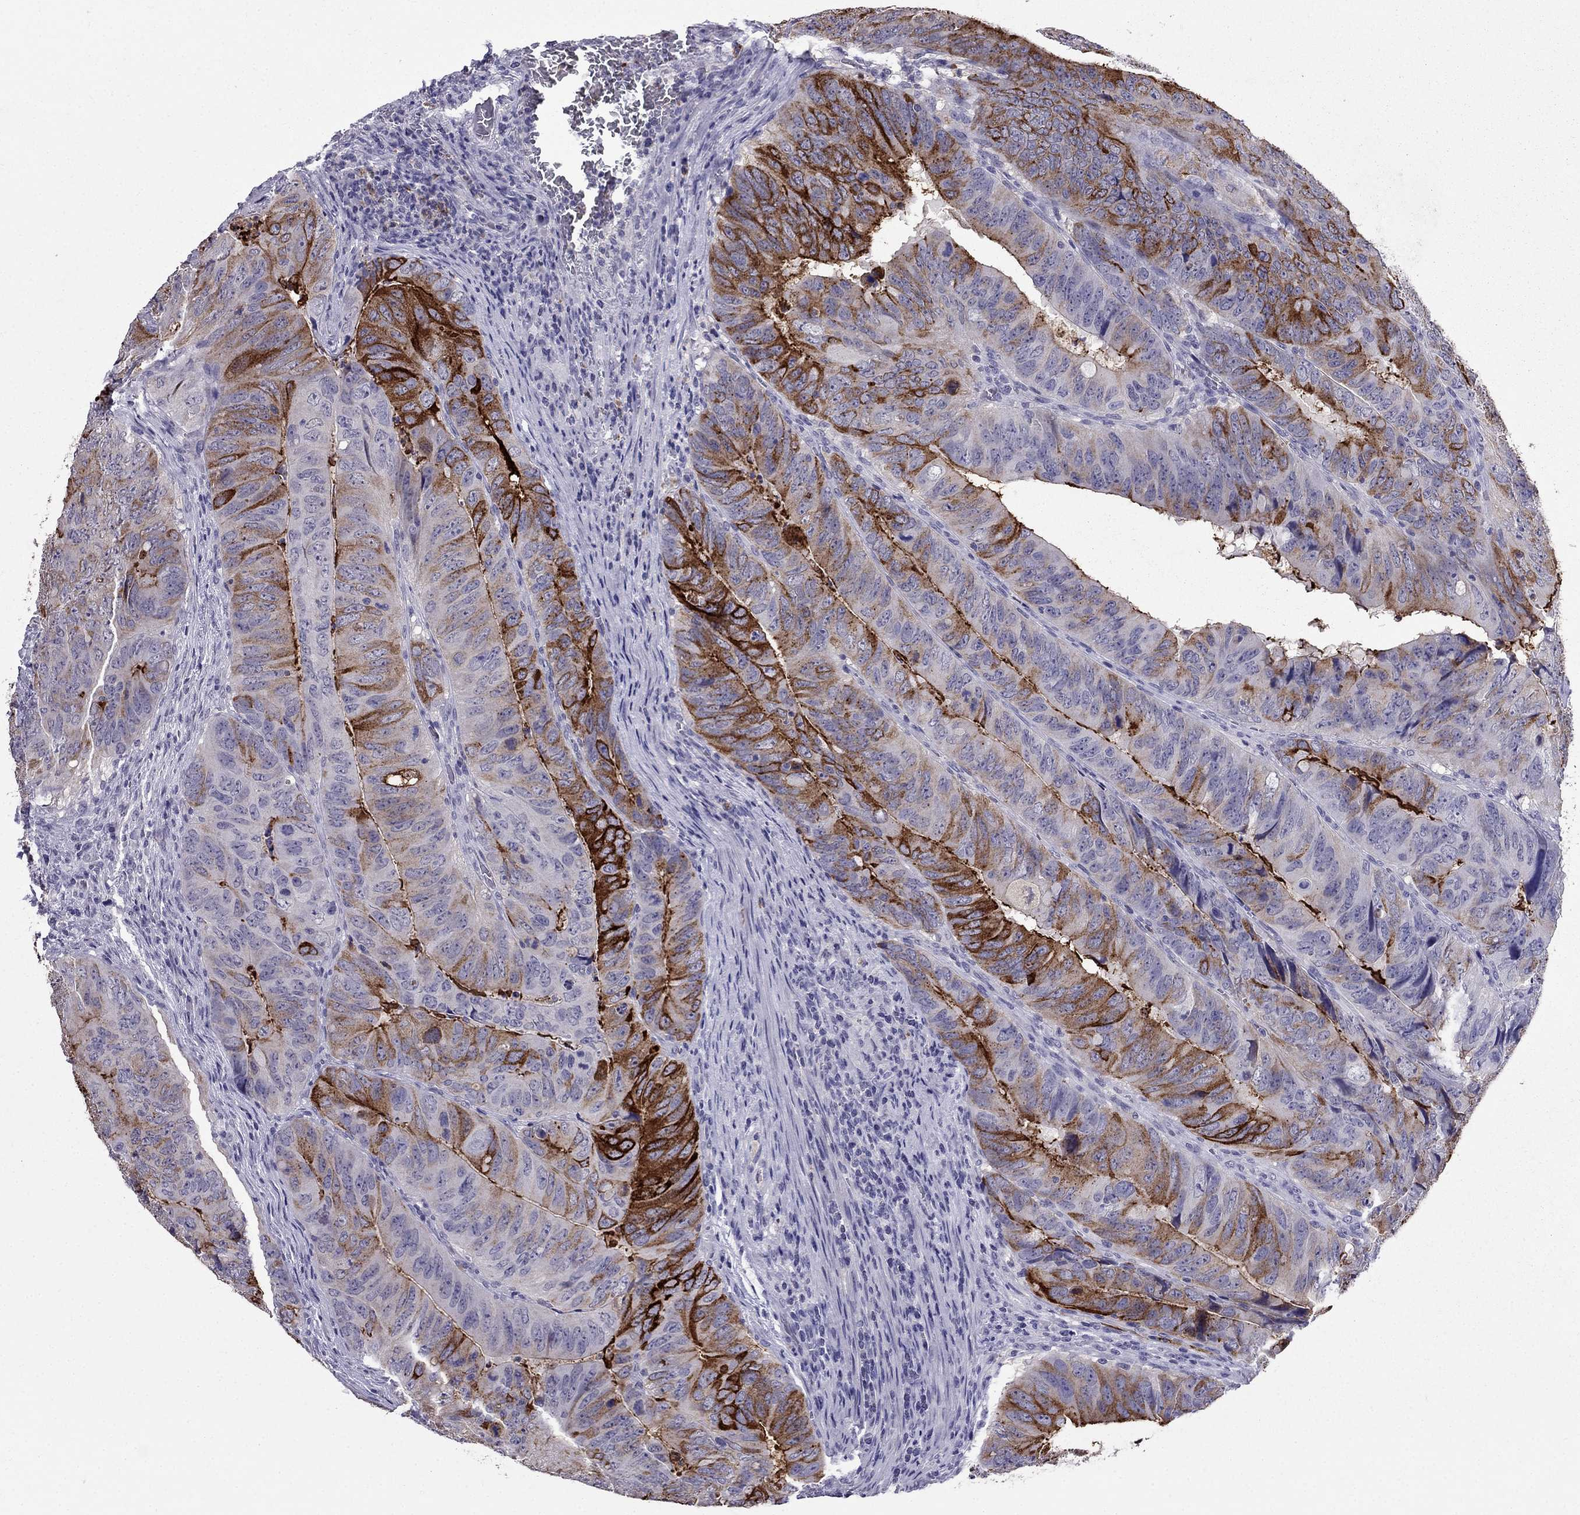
{"staining": {"intensity": "strong", "quantity": "25%-75%", "location": "cytoplasmic/membranous"}, "tissue": "colorectal cancer", "cell_type": "Tumor cells", "image_type": "cancer", "snomed": [{"axis": "morphology", "description": "Adenocarcinoma, NOS"}, {"axis": "topography", "description": "Colon"}], "caption": "Colorectal cancer tissue demonstrates strong cytoplasmic/membranous expression in approximately 25%-75% of tumor cells", "gene": "OLFM4", "patient": {"sex": "male", "age": 79}}